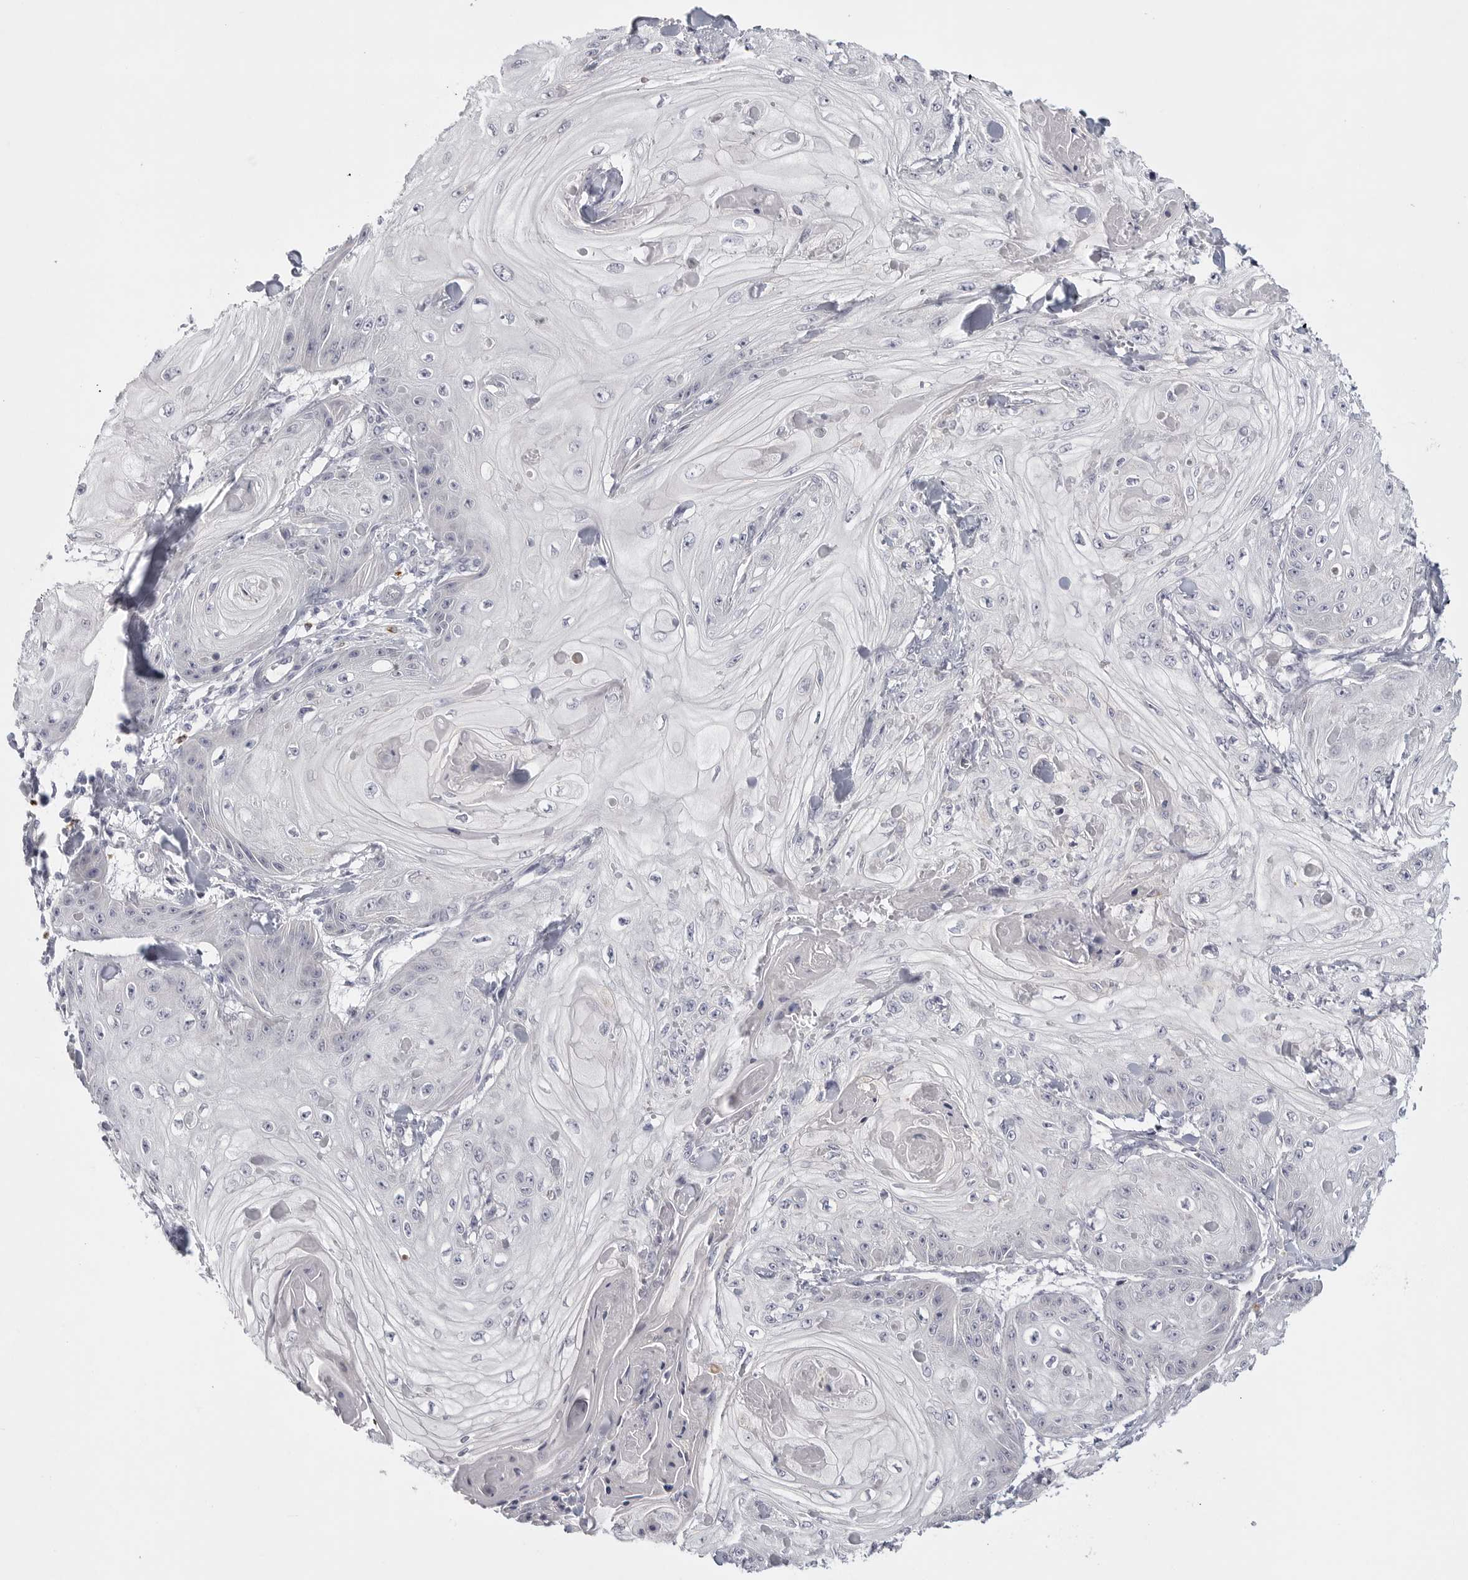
{"staining": {"intensity": "negative", "quantity": "none", "location": "none"}, "tissue": "skin cancer", "cell_type": "Tumor cells", "image_type": "cancer", "snomed": [{"axis": "morphology", "description": "Squamous cell carcinoma, NOS"}, {"axis": "topography", "description": "Skin"}], "caption": "Image shows no protein expression in tumor cells of squamous cell carcinoma (skin) tissue.", "gene": "ELP3", "patient": {"sex": "male", "age": 74}}